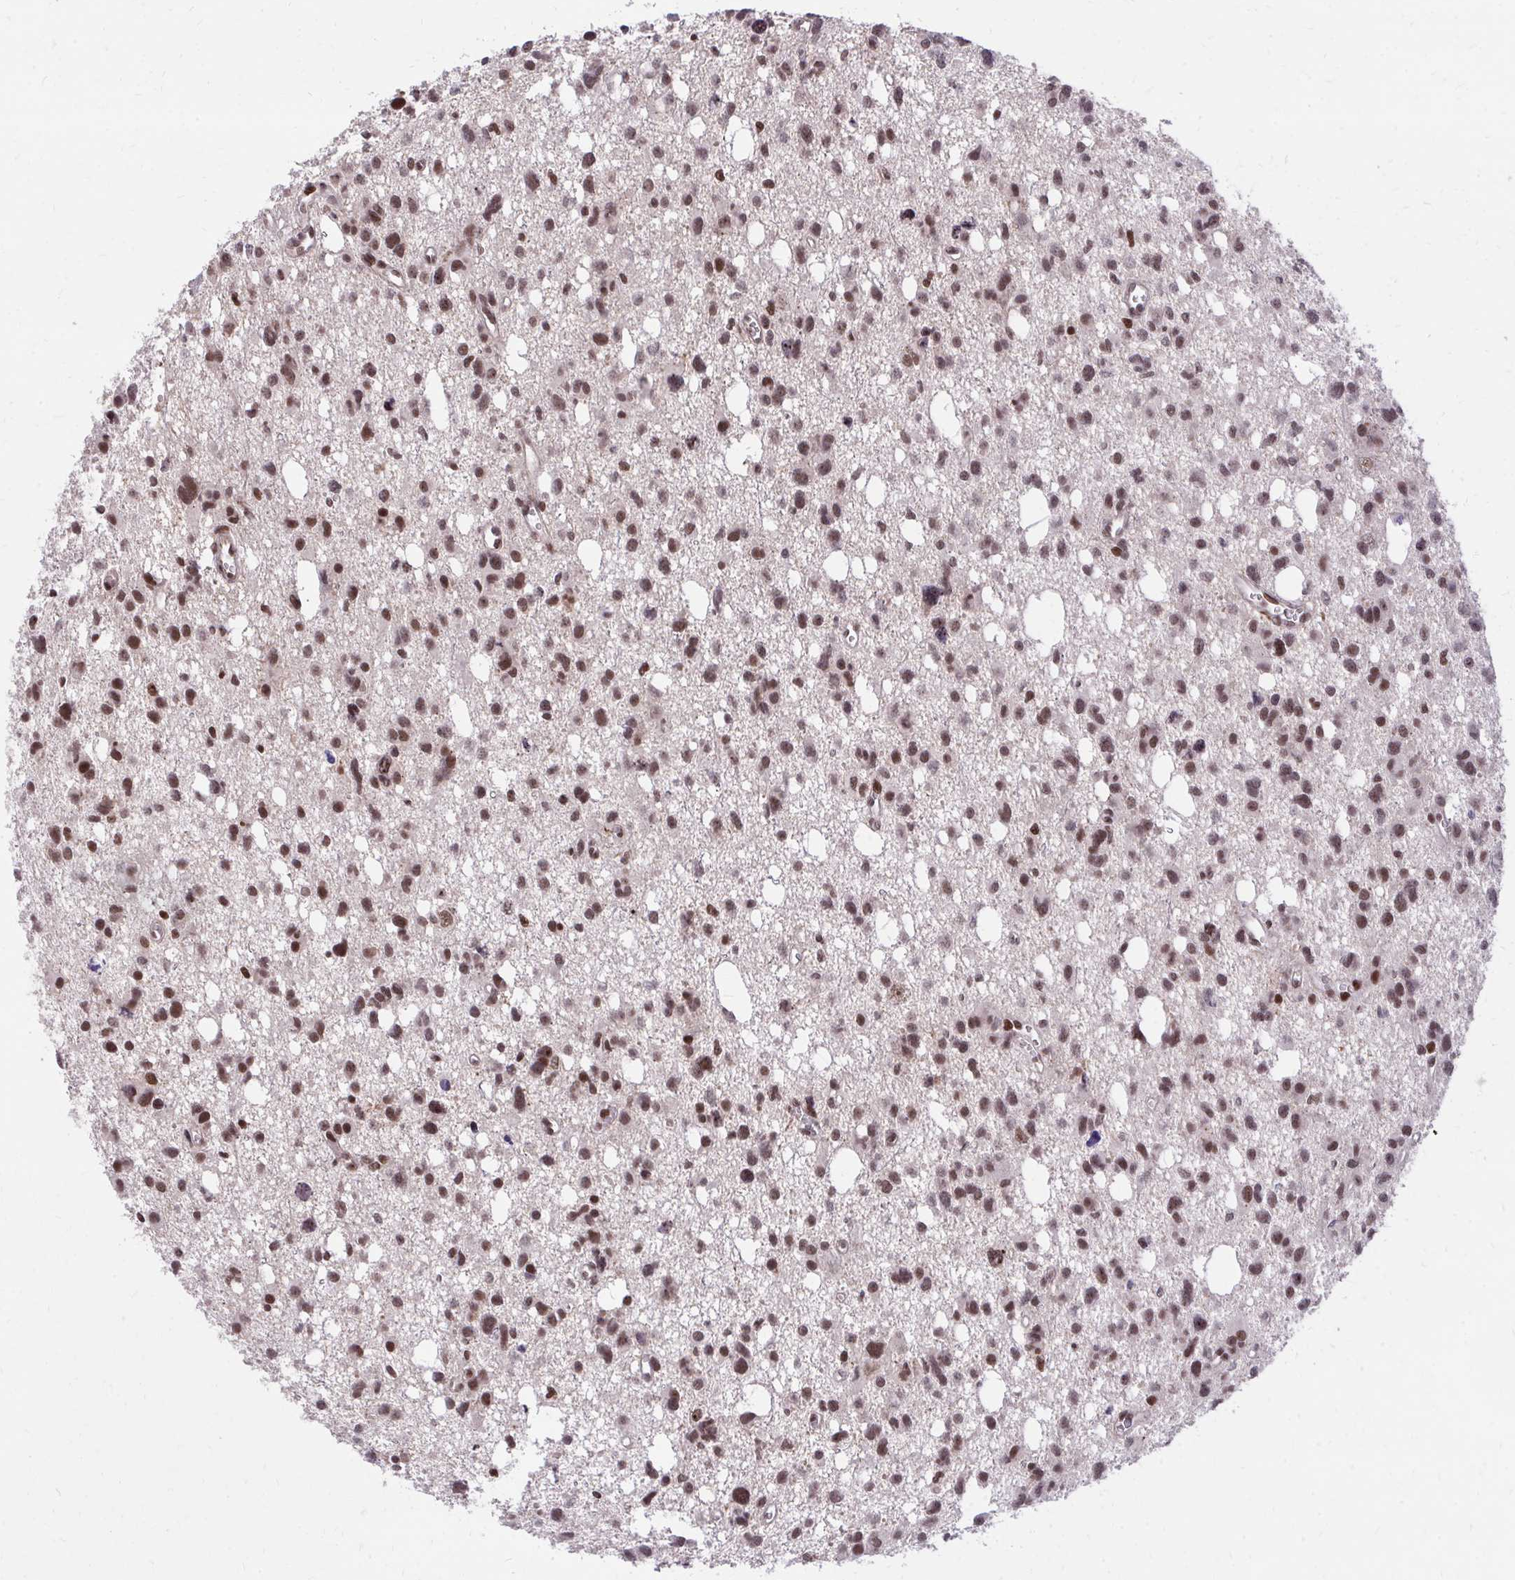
{"staining": {"intensity": "strong", "quantity": ">75%", "location": "nuclear"}, "tissue": "glioma", "cell_type": "Tumor cells", "image_type": "cancer", "snomed": [{"axis": "morphology", "description": "Glioma, malignant, High grade"}, {"axis": "topography", "description": "Brain"}], "caption": "Immunohistochemical staining of human glioma shows strong nuclear protein staining in approximately >75% of tumor cells. (Brightfield microscopy of DAB IHC at high magnification).", "gene": "HOXA4", "patient": {"sex": "male", "age": 23}}